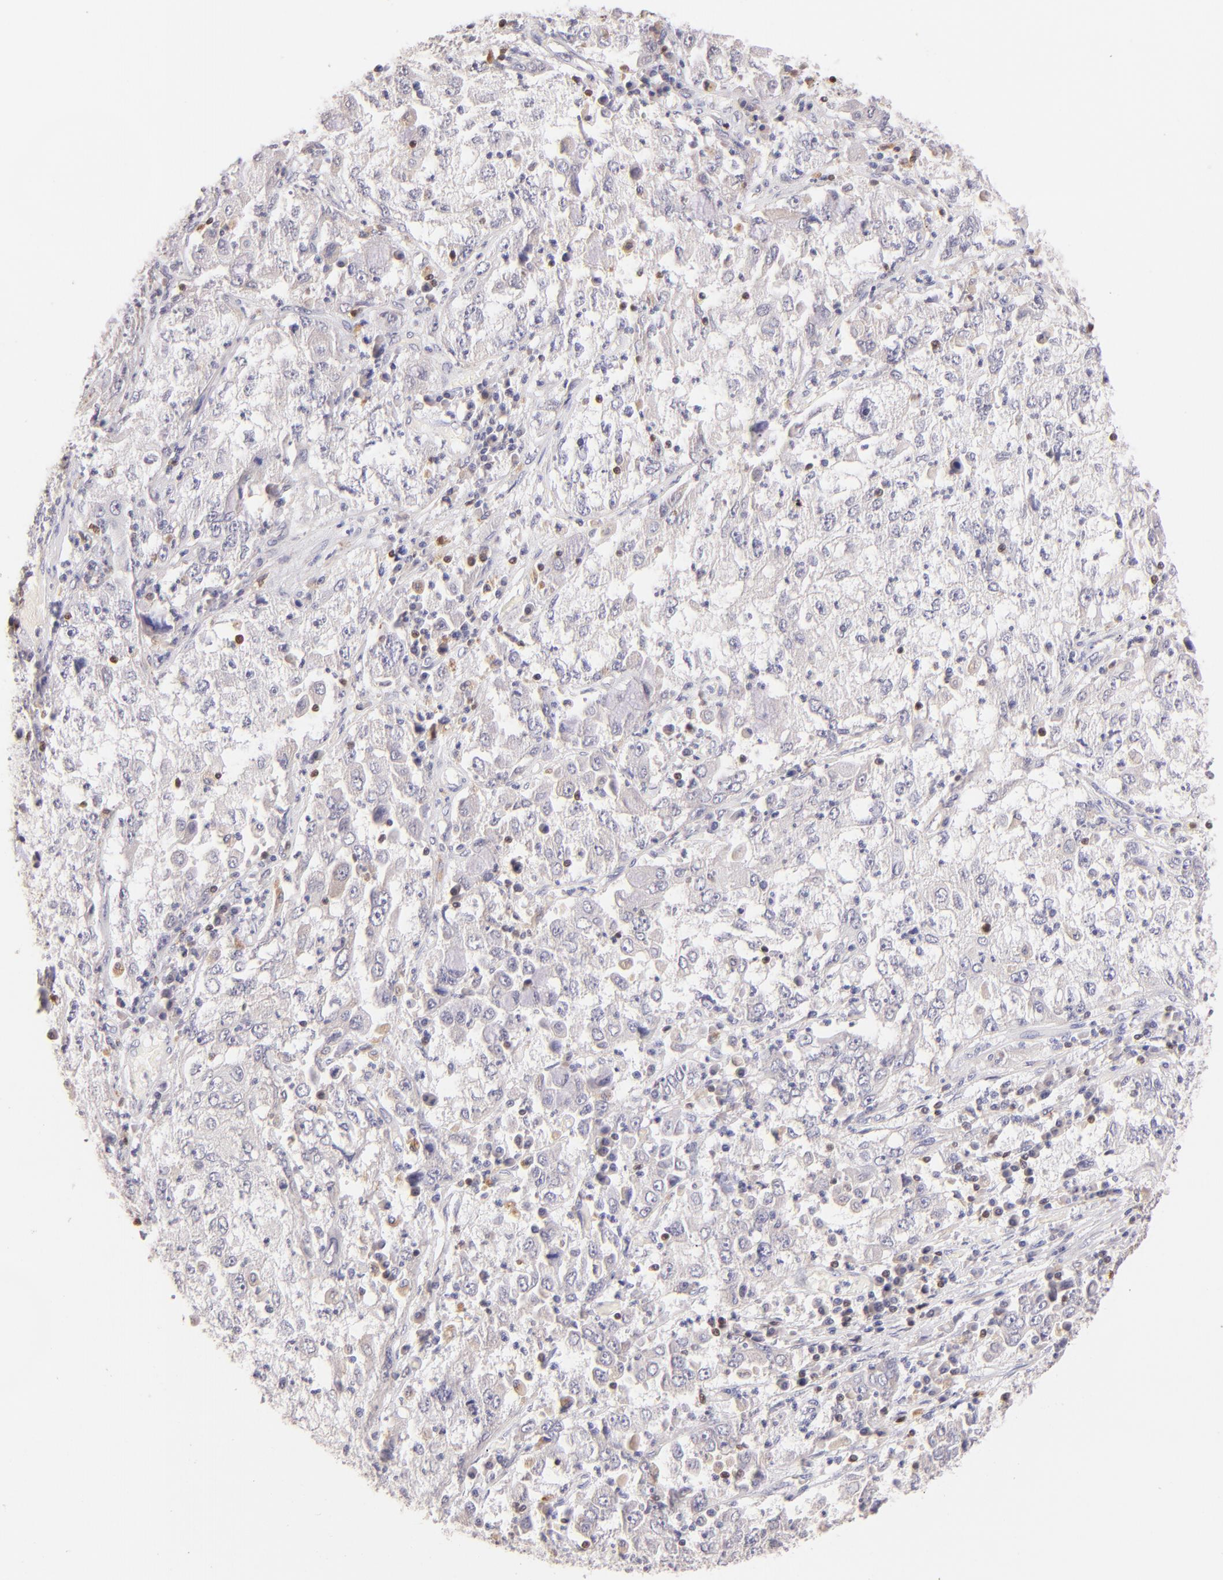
{"staining": {"intensity": "negative", "quantity": "none", "location": "none"}, "tissue": "cervical cancer", "cell_type": "Tumor cells", "image_type": "cancer", "snomed": [{"axis": "morphology", "description": "Squamous cell carcinoma, NOS"}, {"axis": "topography", "description": "Cervix"}], "caption": "Cervical cancer (squamous cell carcinoma) was stained to show a protein in brown. There is no significant expression in tumor cells.", "gene": "ZAP70", "patient": {"sex": "female", "age": 36}}